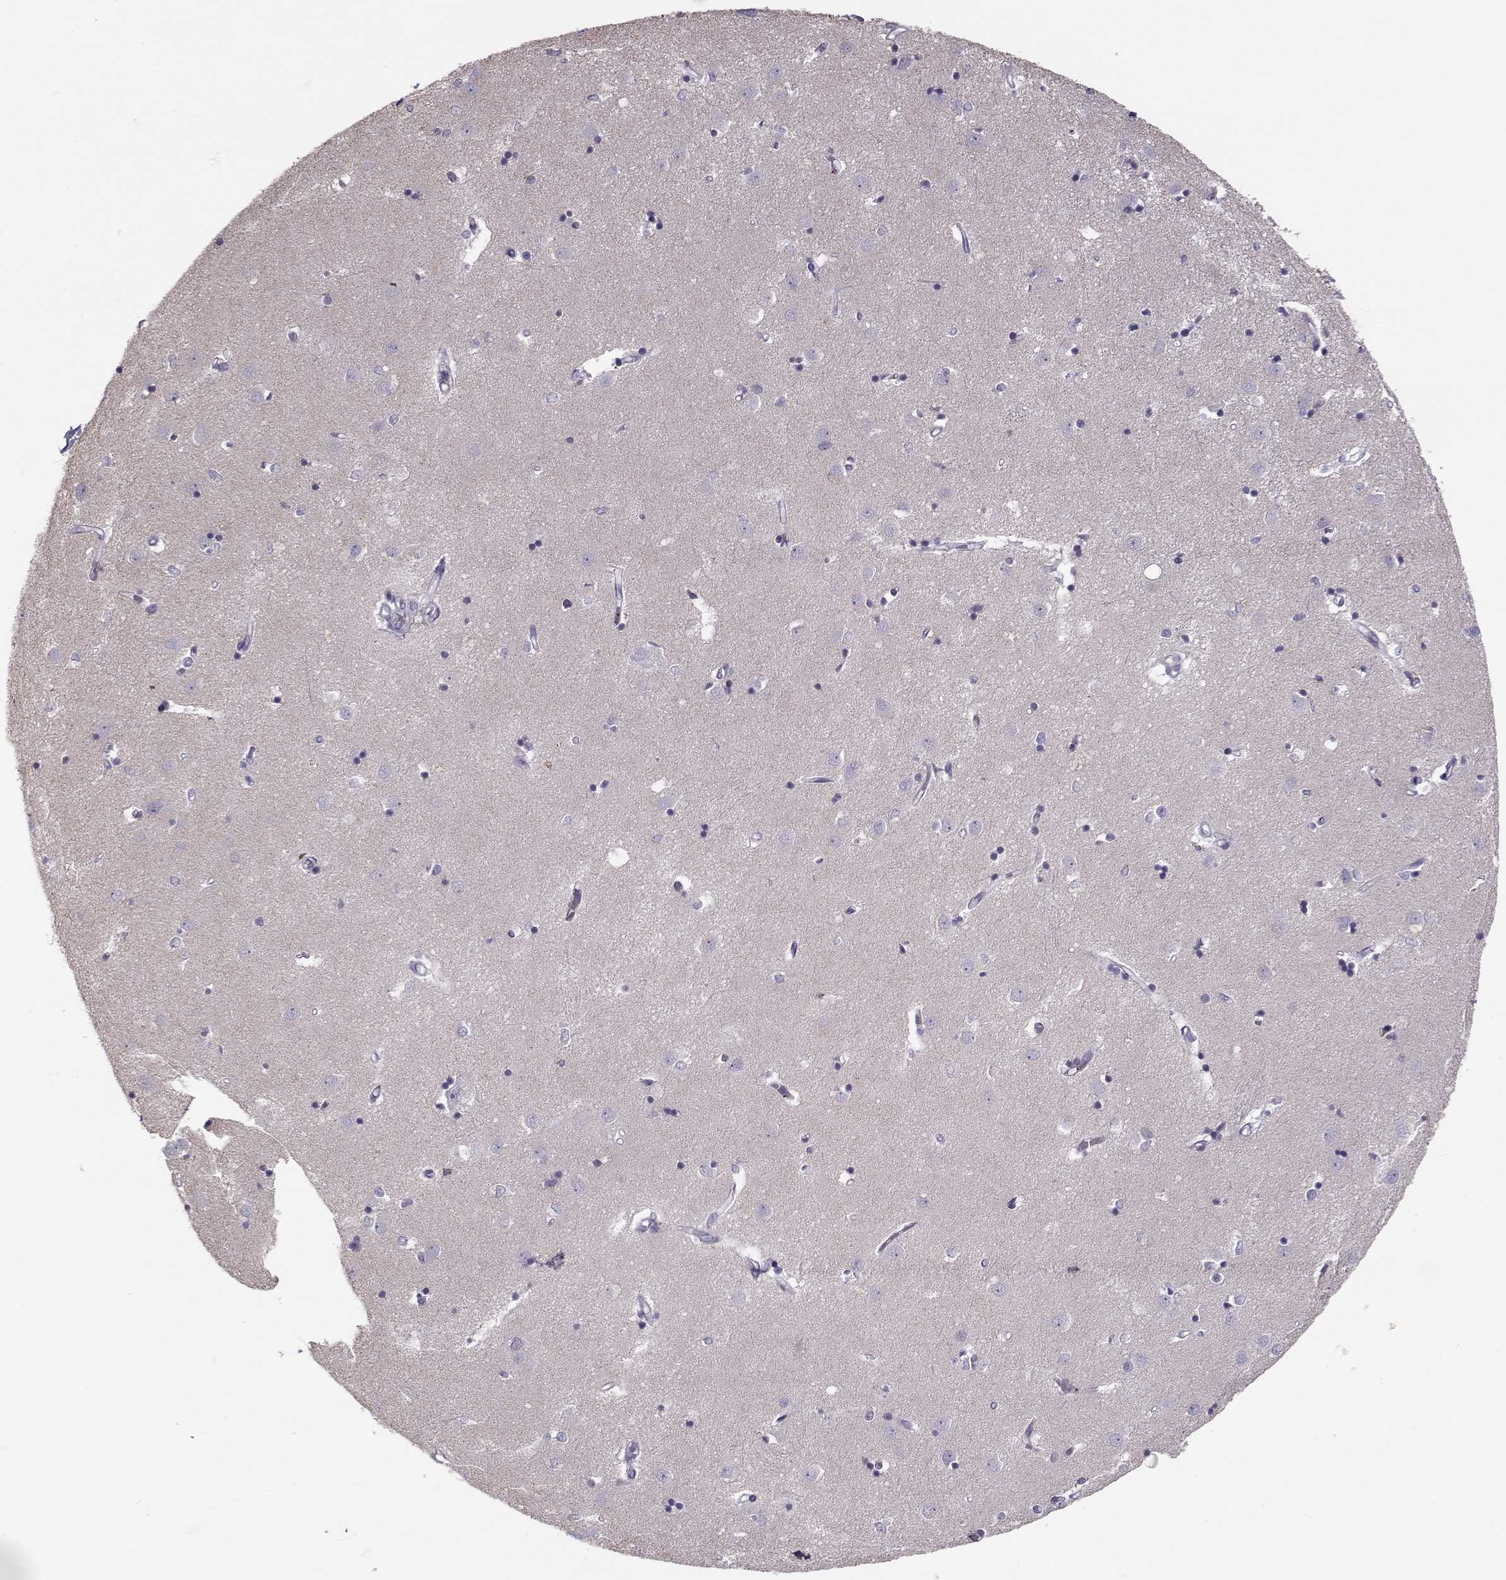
{"staining": {"intensity": "negative", "quantity": "none", "location": "none"}, "tissue": "caudate", "cell_type": "Glial cells", "image_type": "normal", "snomed": [{"axis": "morphology", "description": "Normal tissue, NOS"}, {"axis": "topography", "description": "Lateral ventricle wall"}], "caption": "Glial cells show no significant protein staining in benign caudate. The staining is performed using DAB brown chromogen with nuclei counter-stained in using hematoxylin.", "gene": "KLF17", "patient": {"sex": "male", "age": 54}}